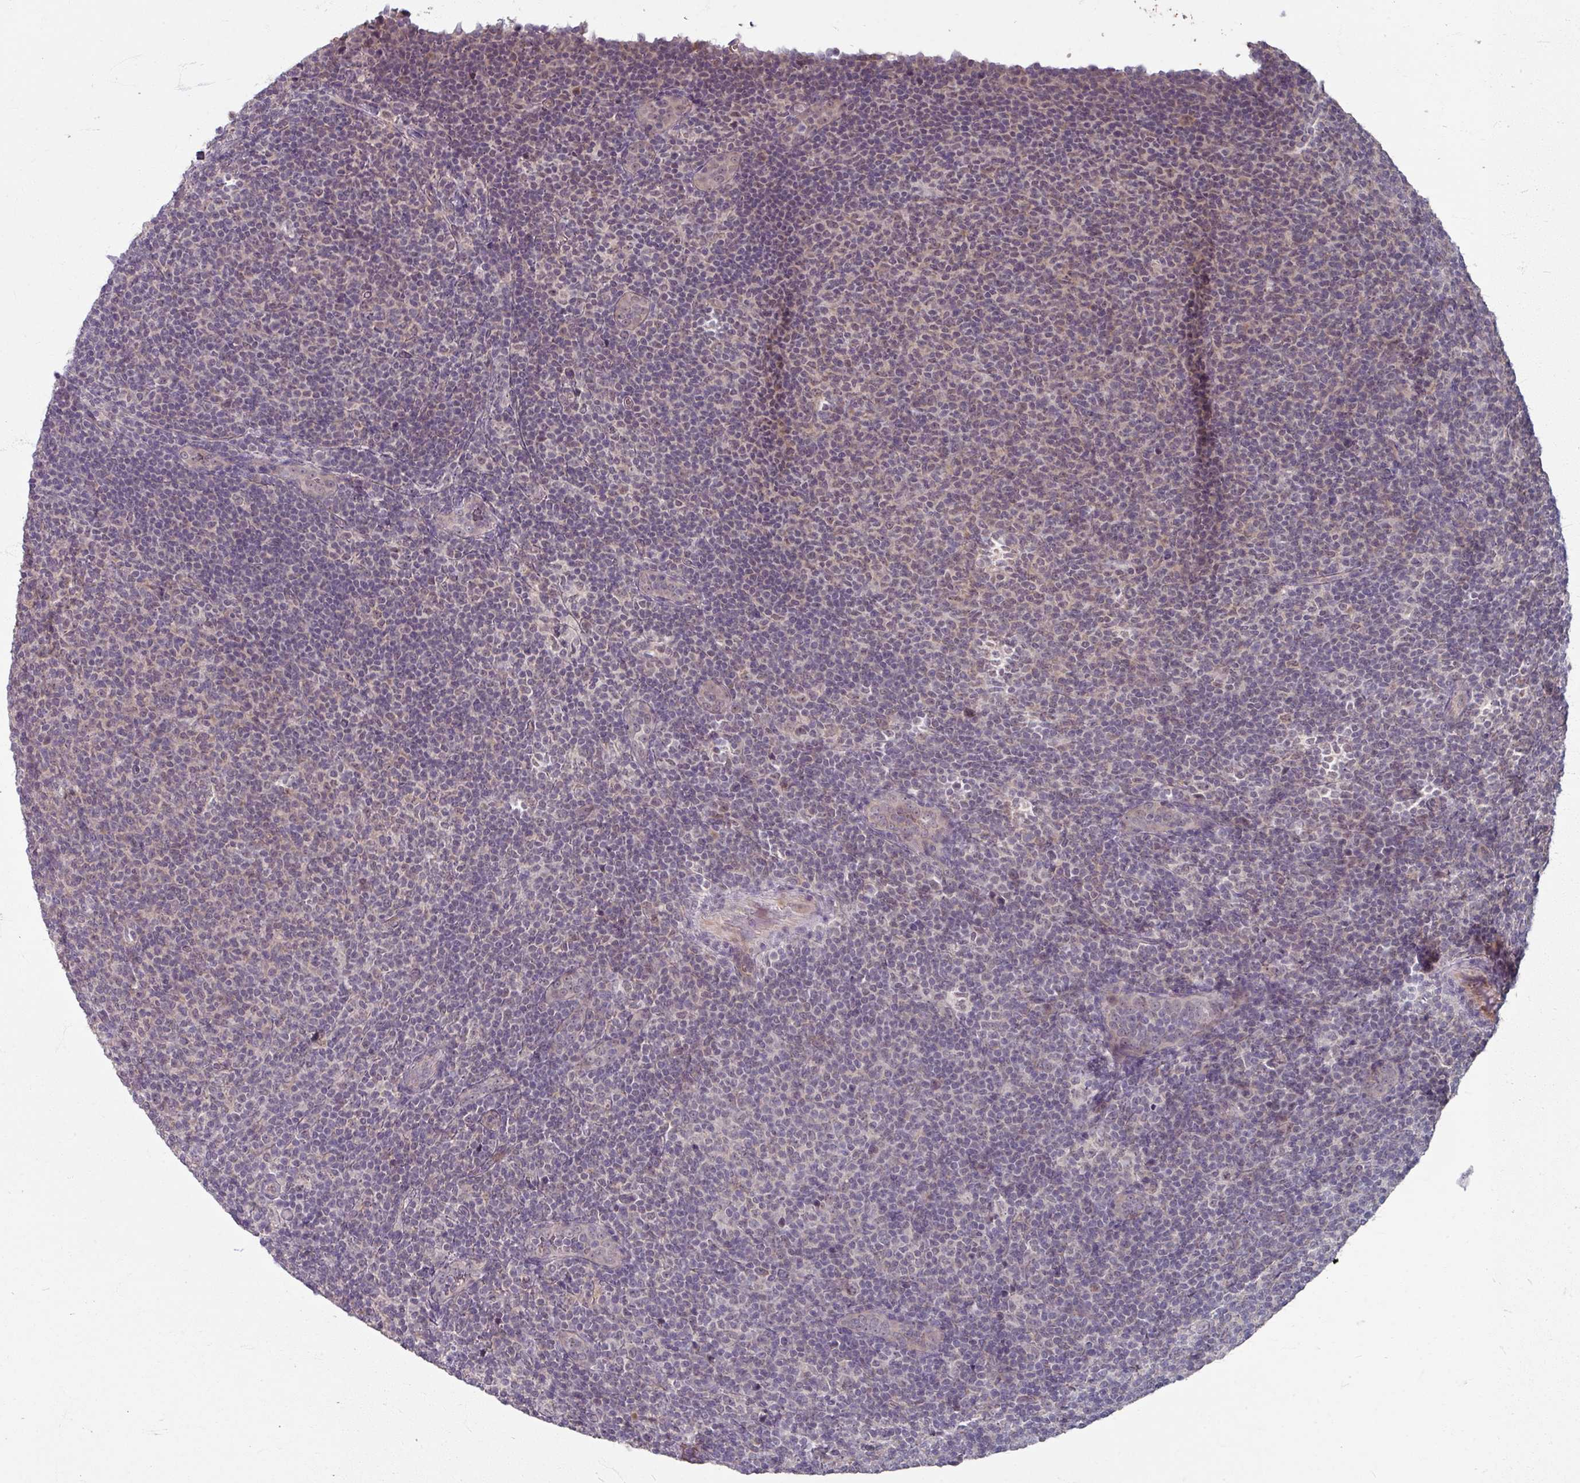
{"staining": {"intensity": "negative", "quantity": "none", "location": "none"}, "tissue": "lymphoma", "cell_type": "Tumor cells", "image_type": "cancer", "snomed": [{"axis": "morphology", "description": "Malignant lymphoma, non-Hodgkin's type, Low grade"}, {"axis": "topography", "description": "Lymph node"}], "caption": "A photomicrograph of malignant lymphoma, non-Hodgkin's type (low-grade) stained for a protein shows no brown staining in tumor cells. Nuclei are stained in blue.", "gene": "KMT5C", "patient": {"sex": "male", "age": 66}}